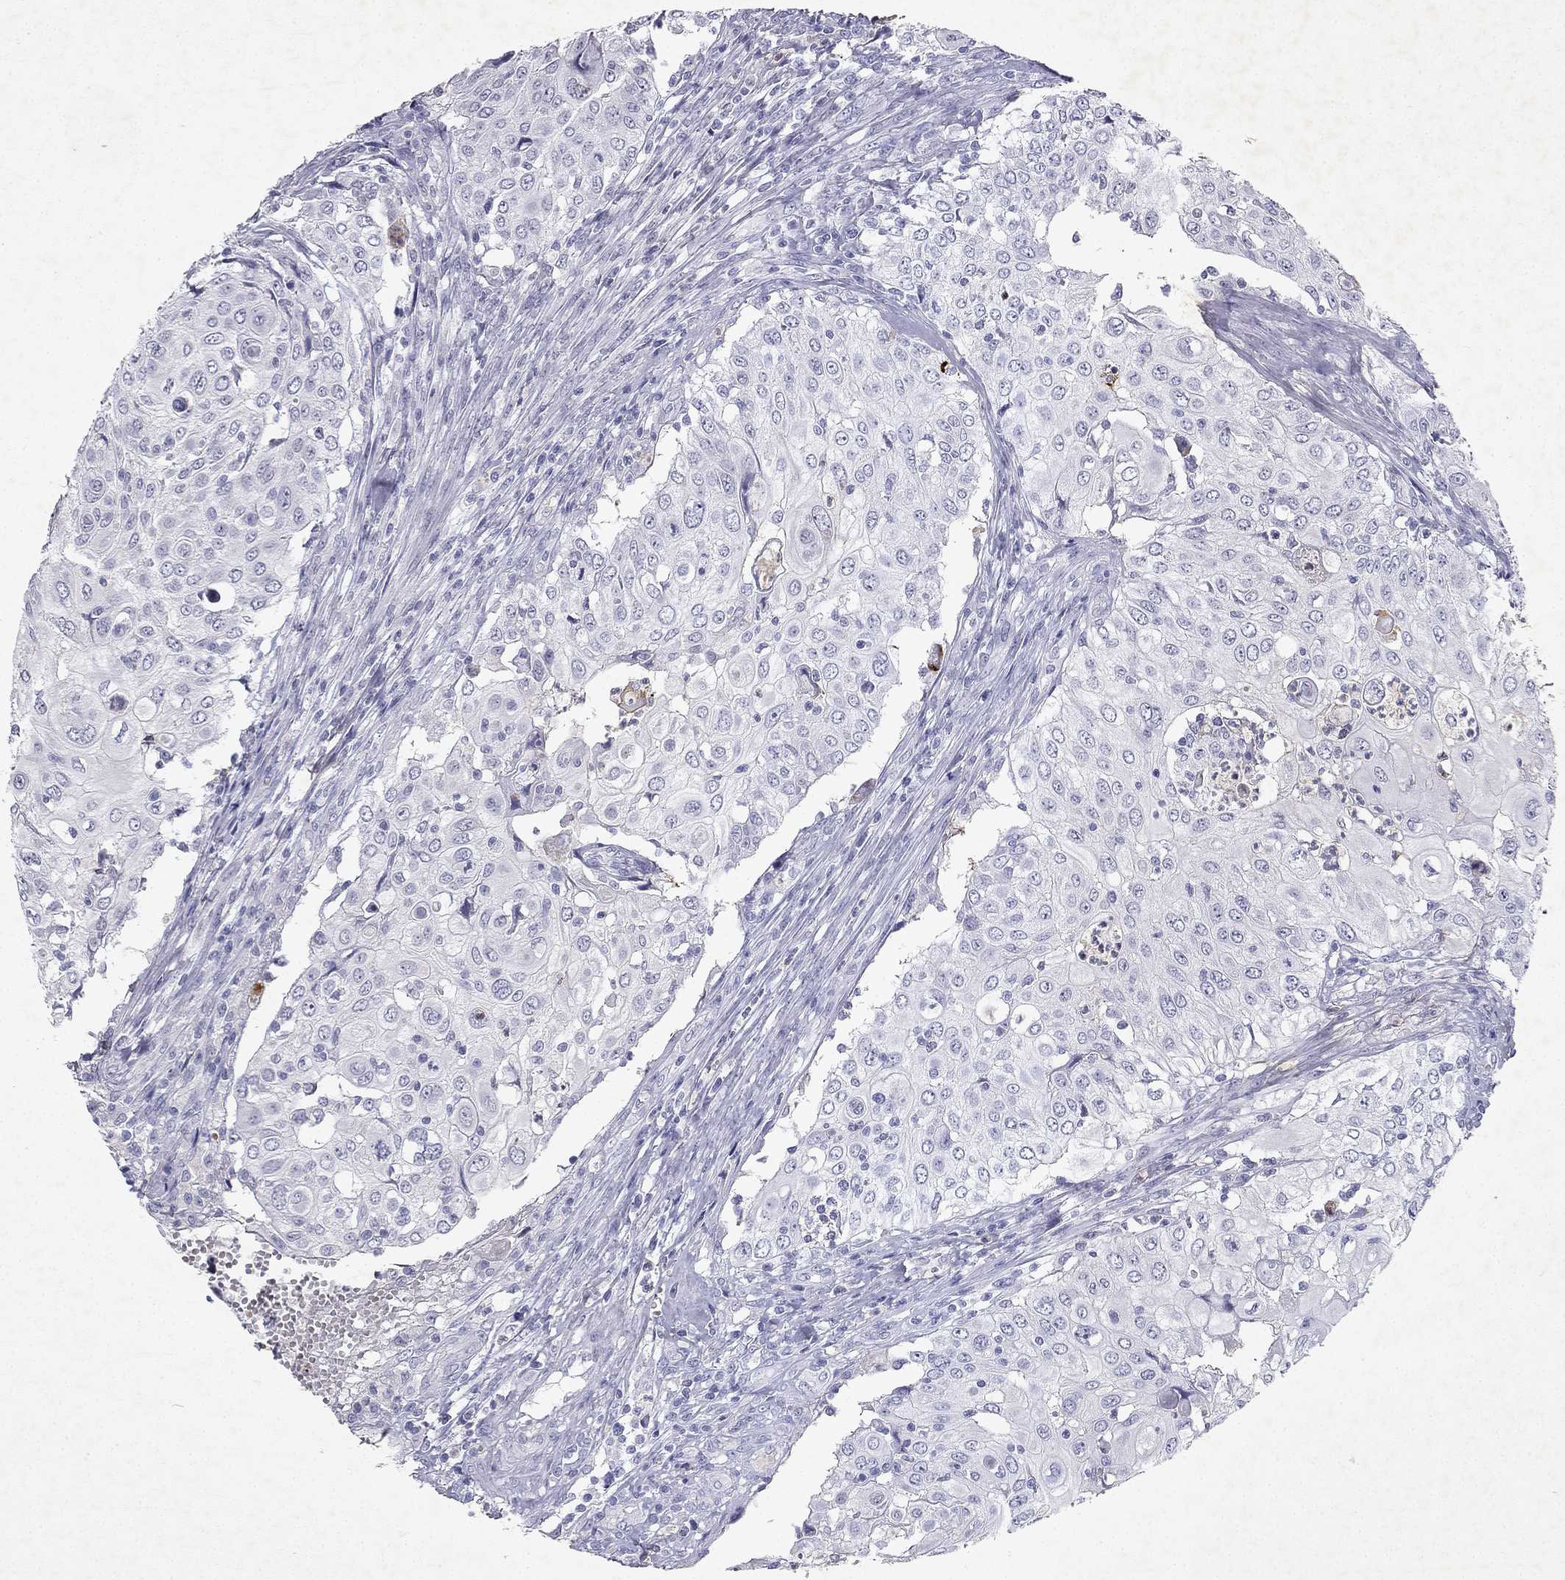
{"staining": {"intensity": "negative", "quantity": "none", "location": "none"}, "tissue": "urothelial cancer", "cell_type": "Tumor cells", "image_type": "cancer", "snomed": [{"axis": "morphology", "description": "Urothelial carcinoma, High grade"}, {"axis": "topography", "description": "Urinary bladder"}], "caption": "The image reveals no staining of tumor cells in urothelial cancer. (Stains: DAB IHC with hematoxylin counter stain, Microscopy: brightfield microscopy at high magnification).", "gene": "SLC6A4", "patient": {"sex": "female", "age": 79}}